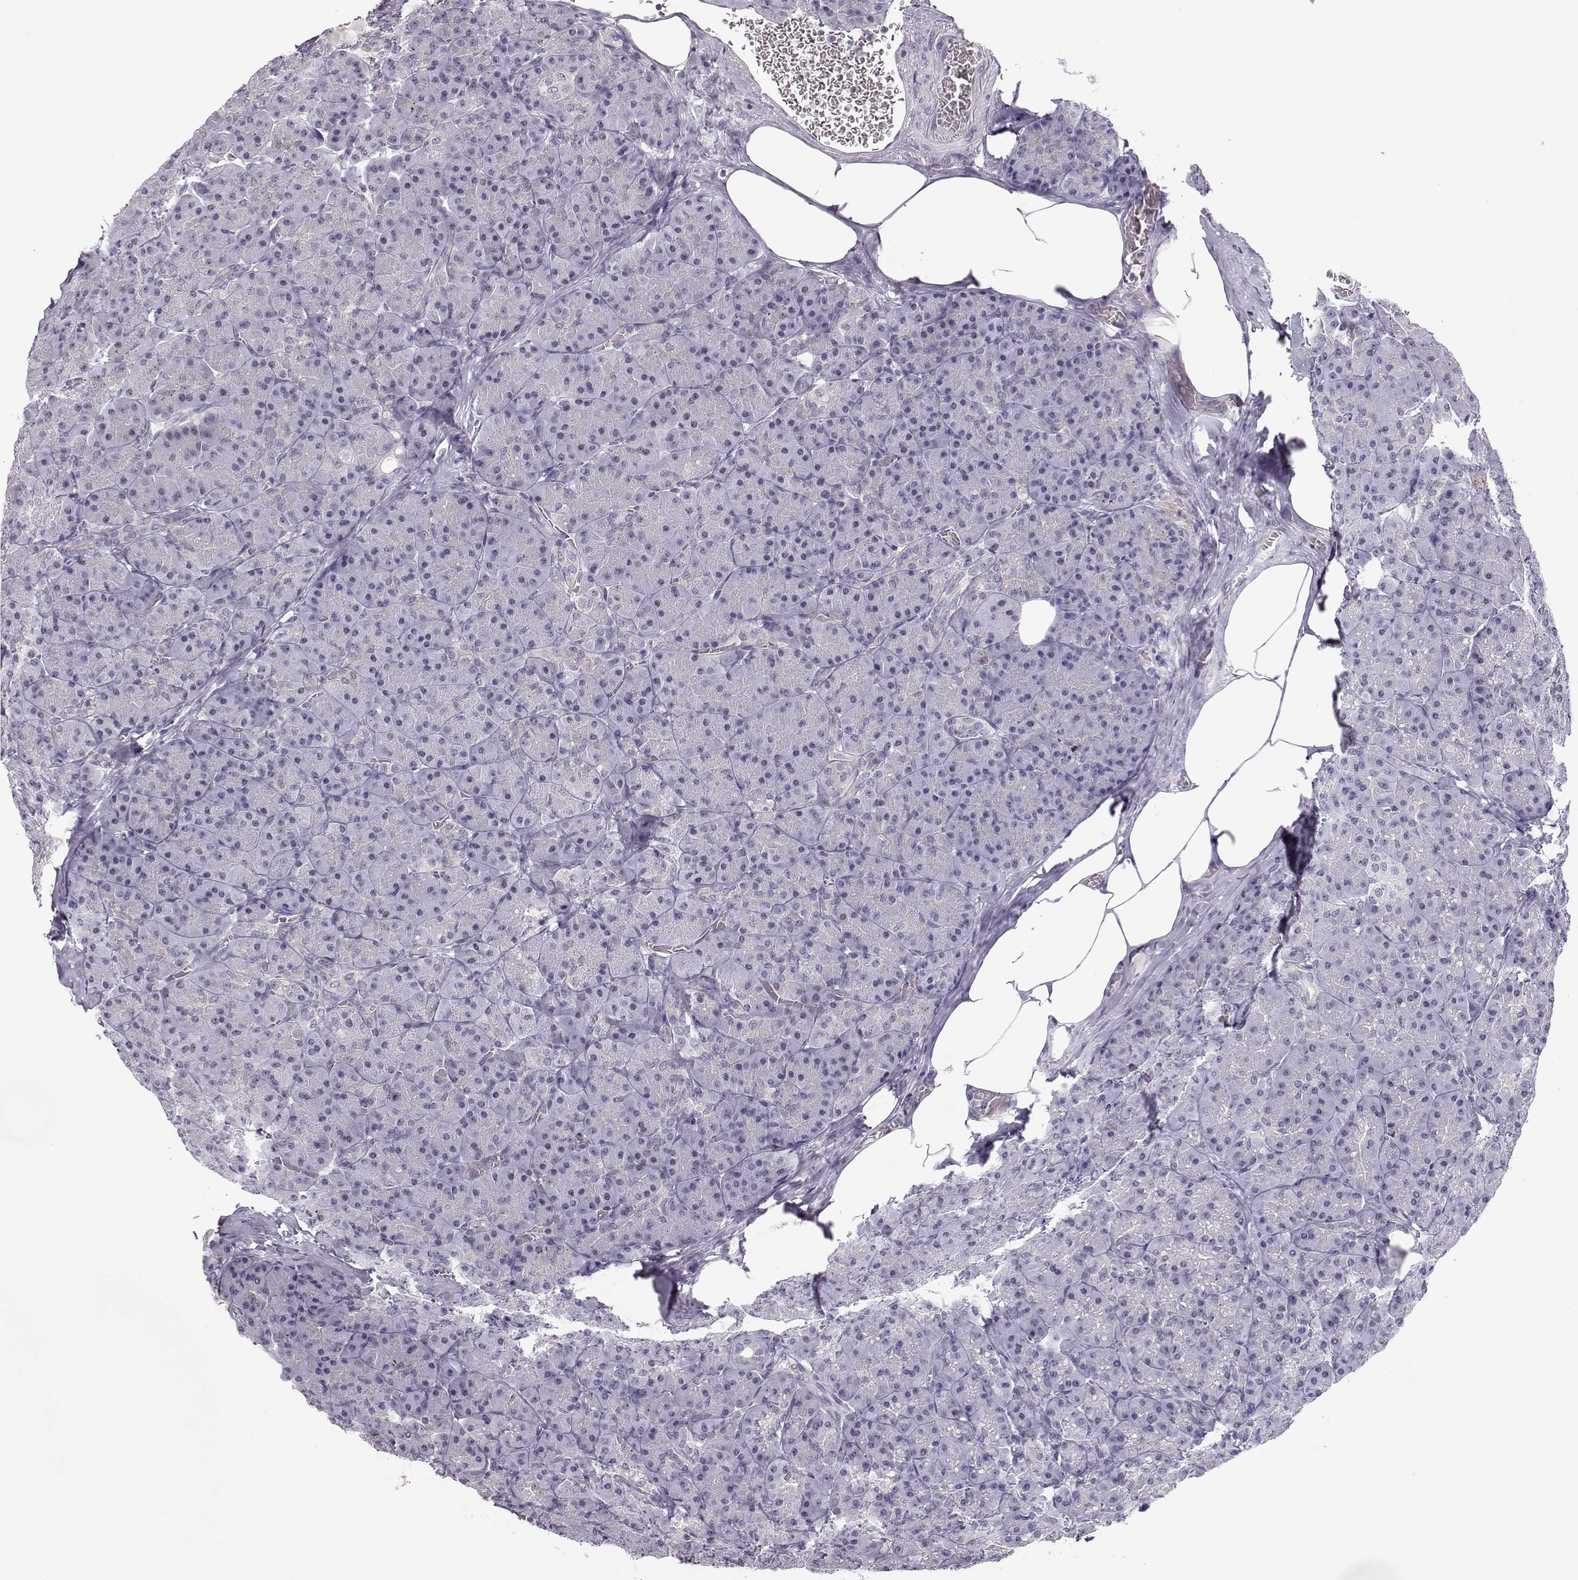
{"staining": {"intensity": "negative", "quantity": "none", "location": "none"}, "tissue": "pancreas", "cell_type": "Exocrine glandular cells", "image_type": "normal", "snomed": [{"axis": "morphology", "description": "Normal tissue, NOS"}, {"axis": "topography", "description": "Pancreas"}], "caption": "Protein analysis of unremarkable pancreas shows no significant expression in exocrine glandular cells.", "gene": "TEPP", "patient": {"sex": "male", "age": 57}}